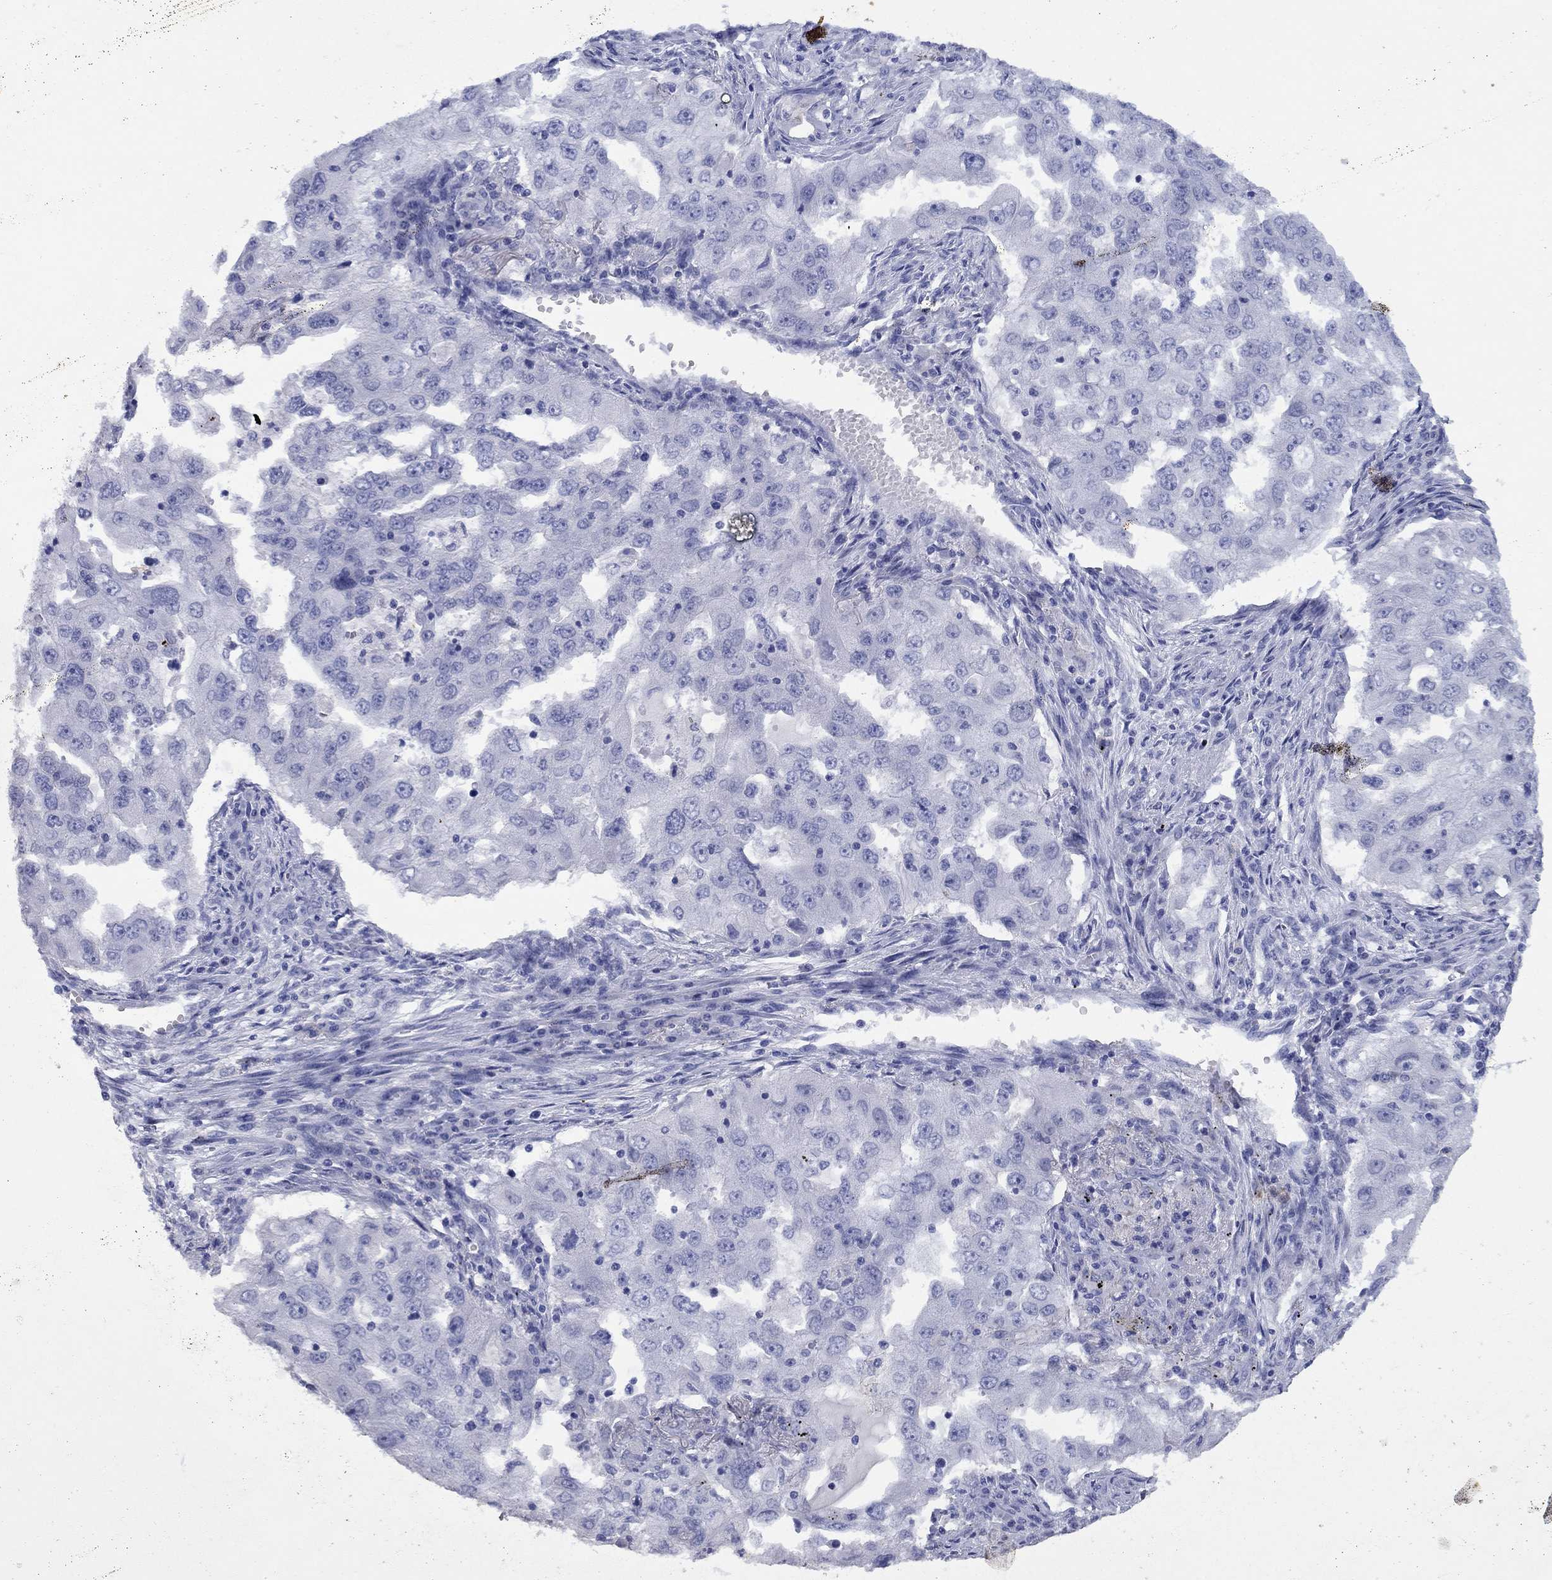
{"staining": {"intensity": "negative", "quantity": "none", "location": "none"}, "tissue": "lung cancer", "cell_type": "Tumor cells", "image_type": "cancer", "snomed": [{"axis": "morphology", "description": "Adenocarcinoma, NOS"}, {"axis": "topography", "description": "Lung"}], "caption": "Human lung cancer (adenocarcinoma) stained for a protein using IHC exhibits no positivity in tumor cells.", "gene": "HDC", "patient": {"sex": "female", "age": 61}}